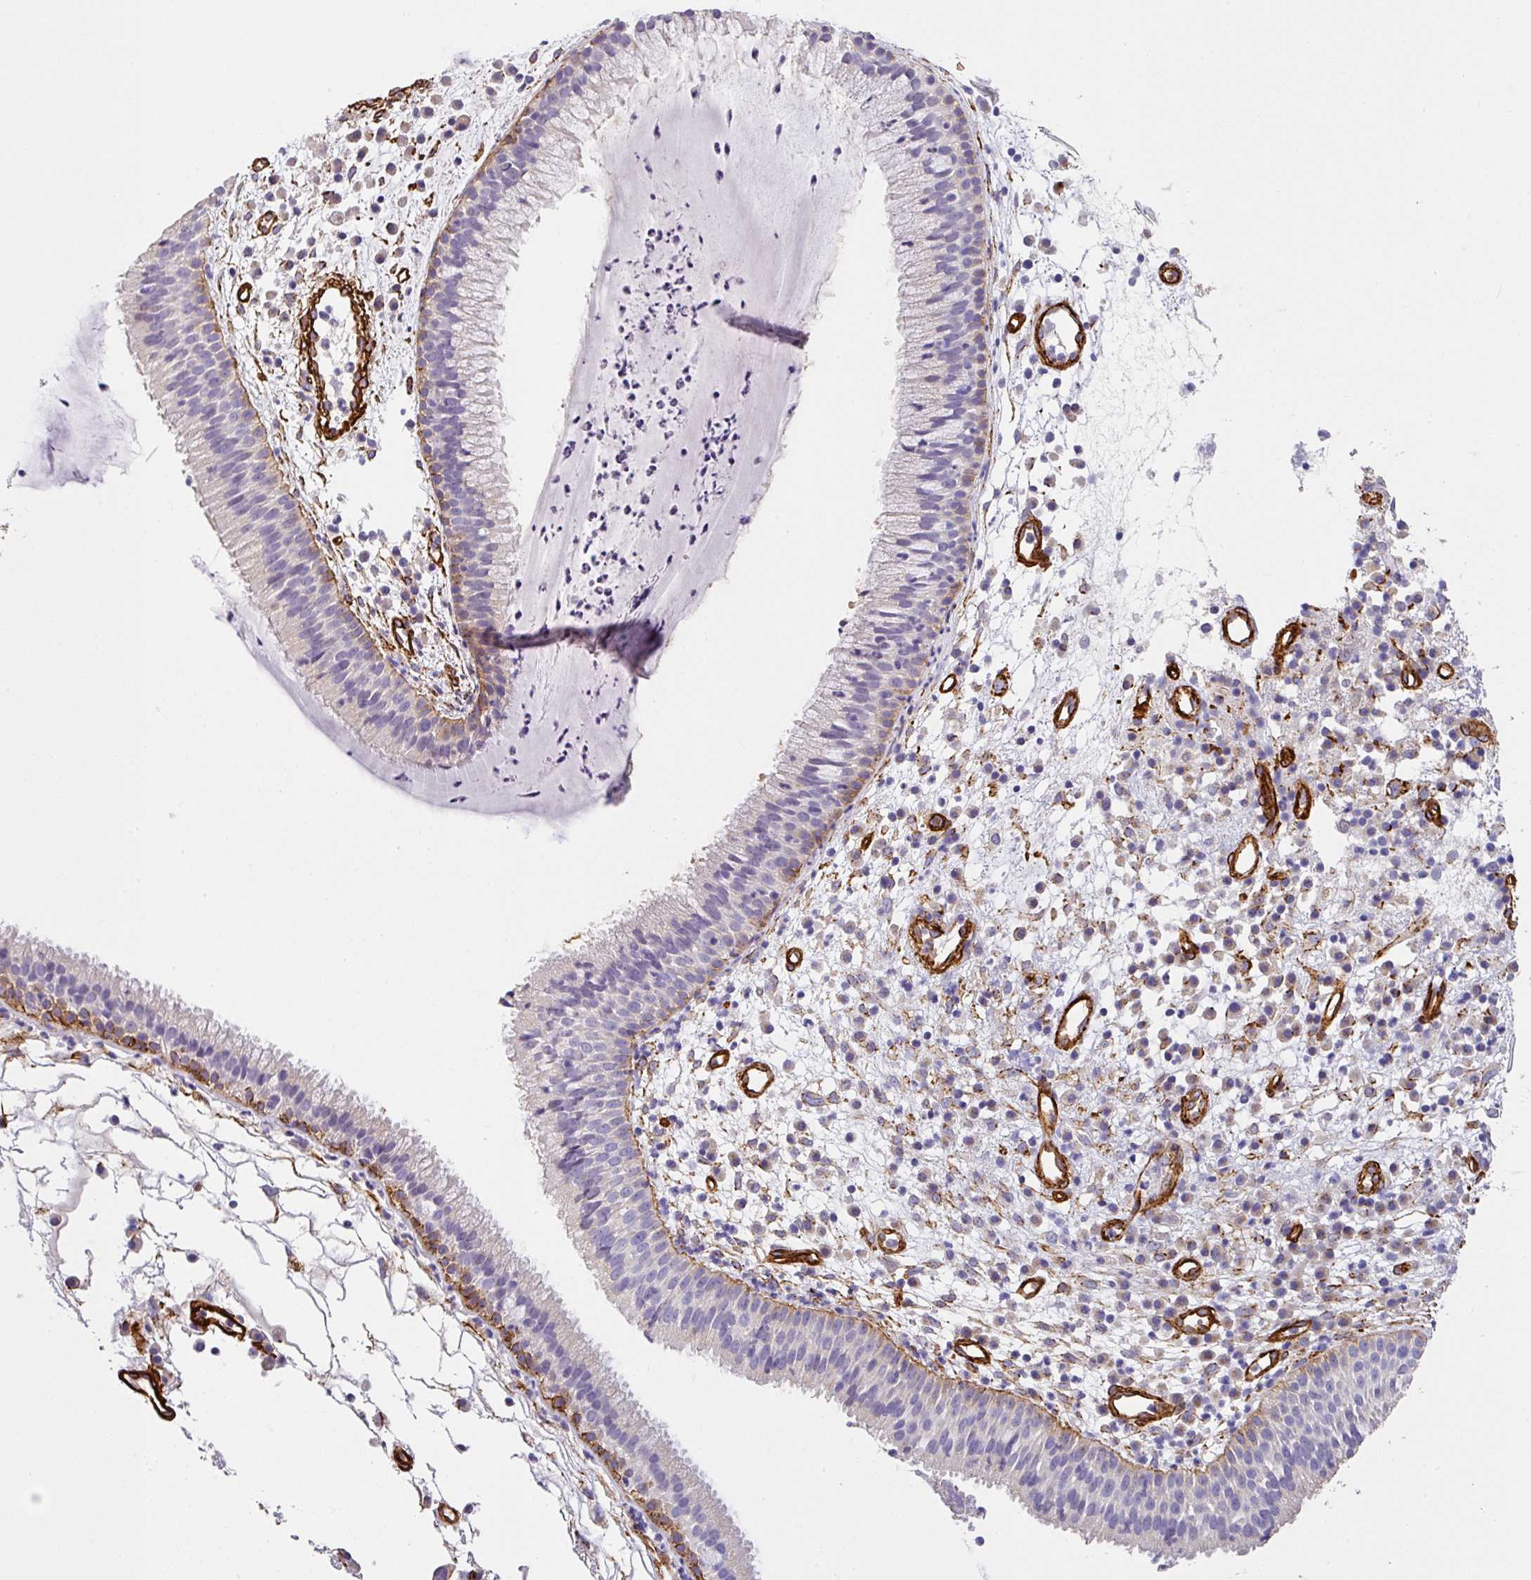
{"staining": {"intensity": "weak", "quantity": "<25%", "location": "cytoplasmic/membranous"}, "tissue": "nasopharynx", "cell_type": "Respiratory epithelial cells", "image_type": "normal", "snomed": [{"axis": "morphology", "description": "Normal tissue, NOS"}, {"axis": "topography", "description": "Nasopharynx"}], "caption": "Nasopharynx stained for a protein using IHC exhibits no staining respiratory epithelial cells.", "gene": "SLC25A17", "patient": {"sex": "male", "age": 21}}